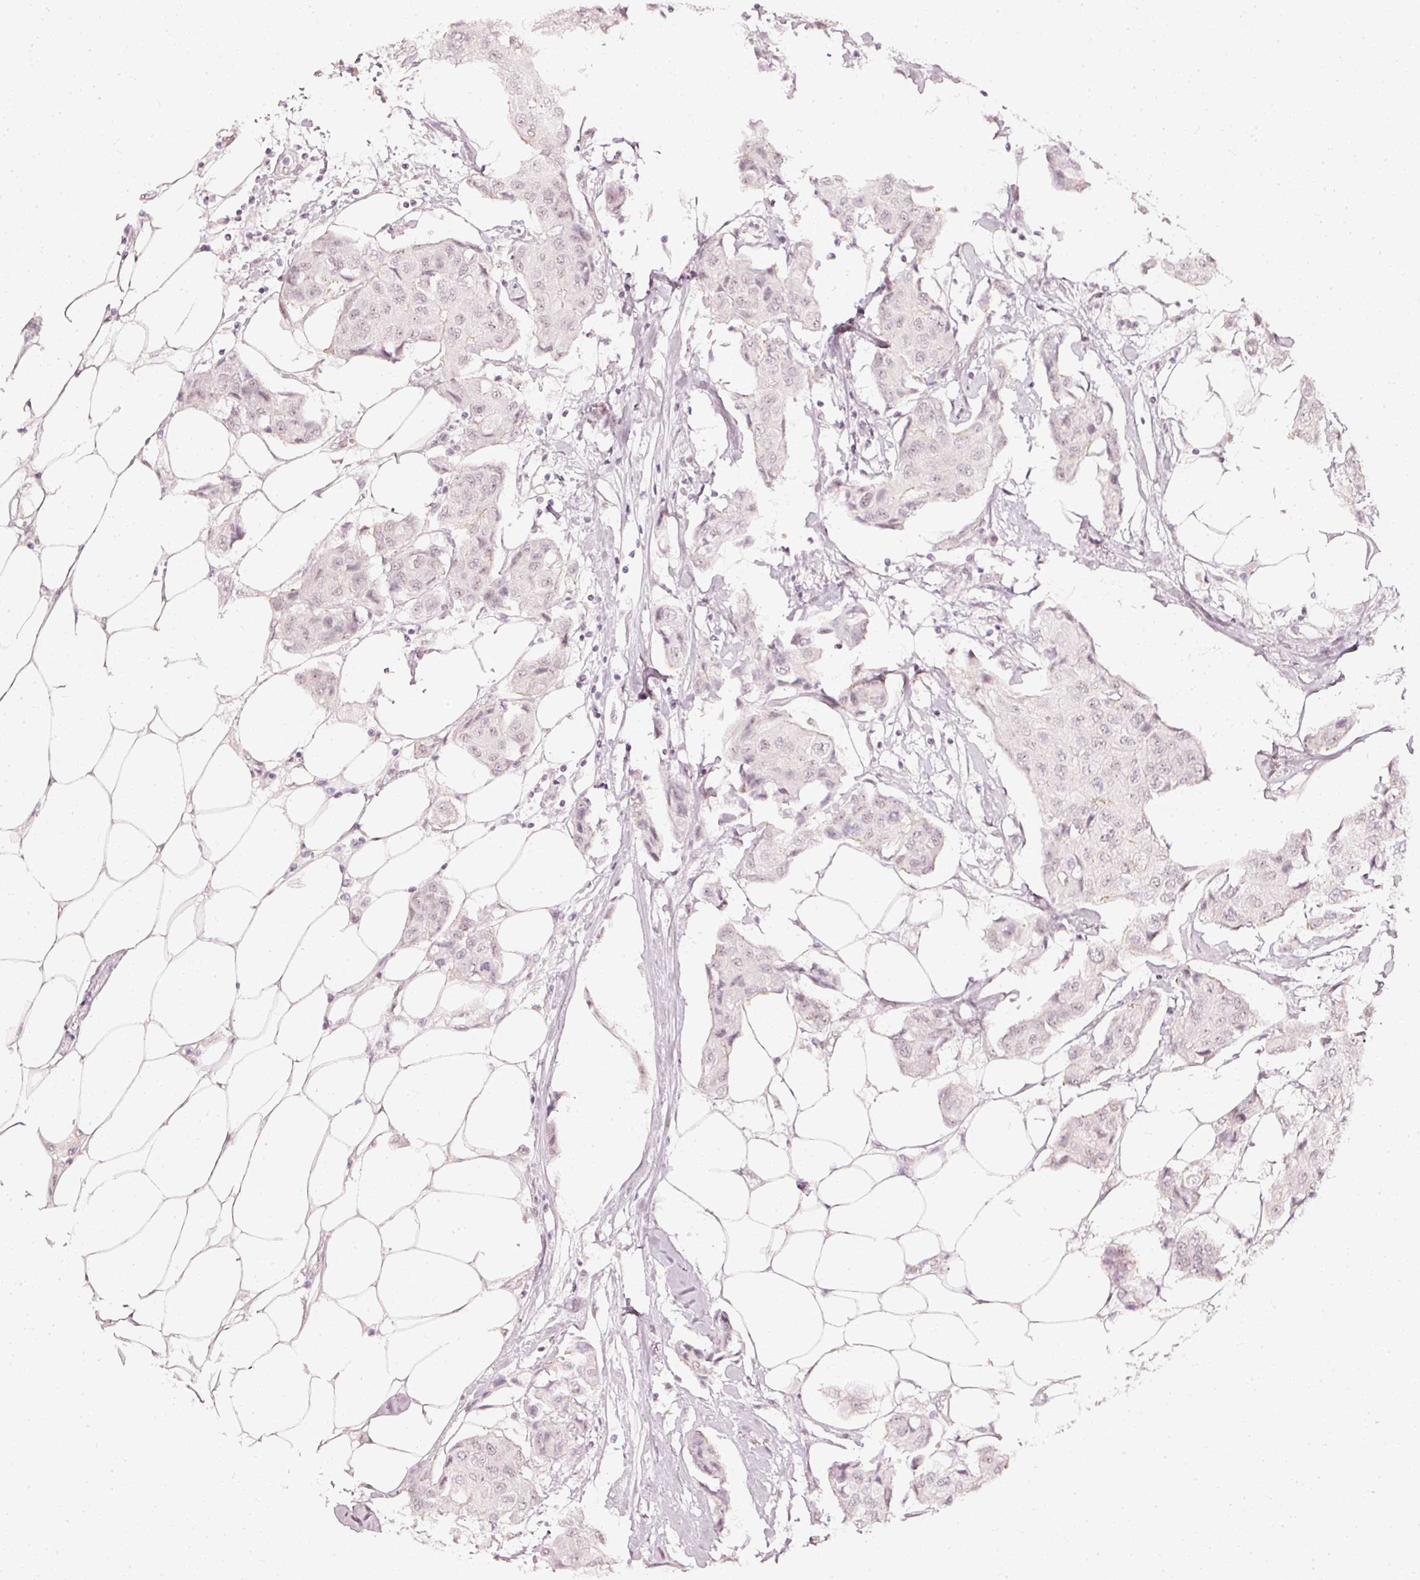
{"staining": {"intensity": "negative", "quantity": "none", "location": "none"}, "tissue": "breast cancer", "cell_type": "Tumor cells", "image_type": "cancer", "snomed": [{"axis": "morphology", "description": "Duct carcinoma"}, {"axis": "topography", "description": "Breast"}, {"axis": "topography", "description": "Lymph node"}], "caption": "DAB (3,3'-diaminobenzidine) immunohistochemical staining of human breast cancer (infiltrating ductal carcinoma) shows no significant staining in tumor cells.", "gene": "DRD2", "patient": {"sex": "female", "age": 80}}